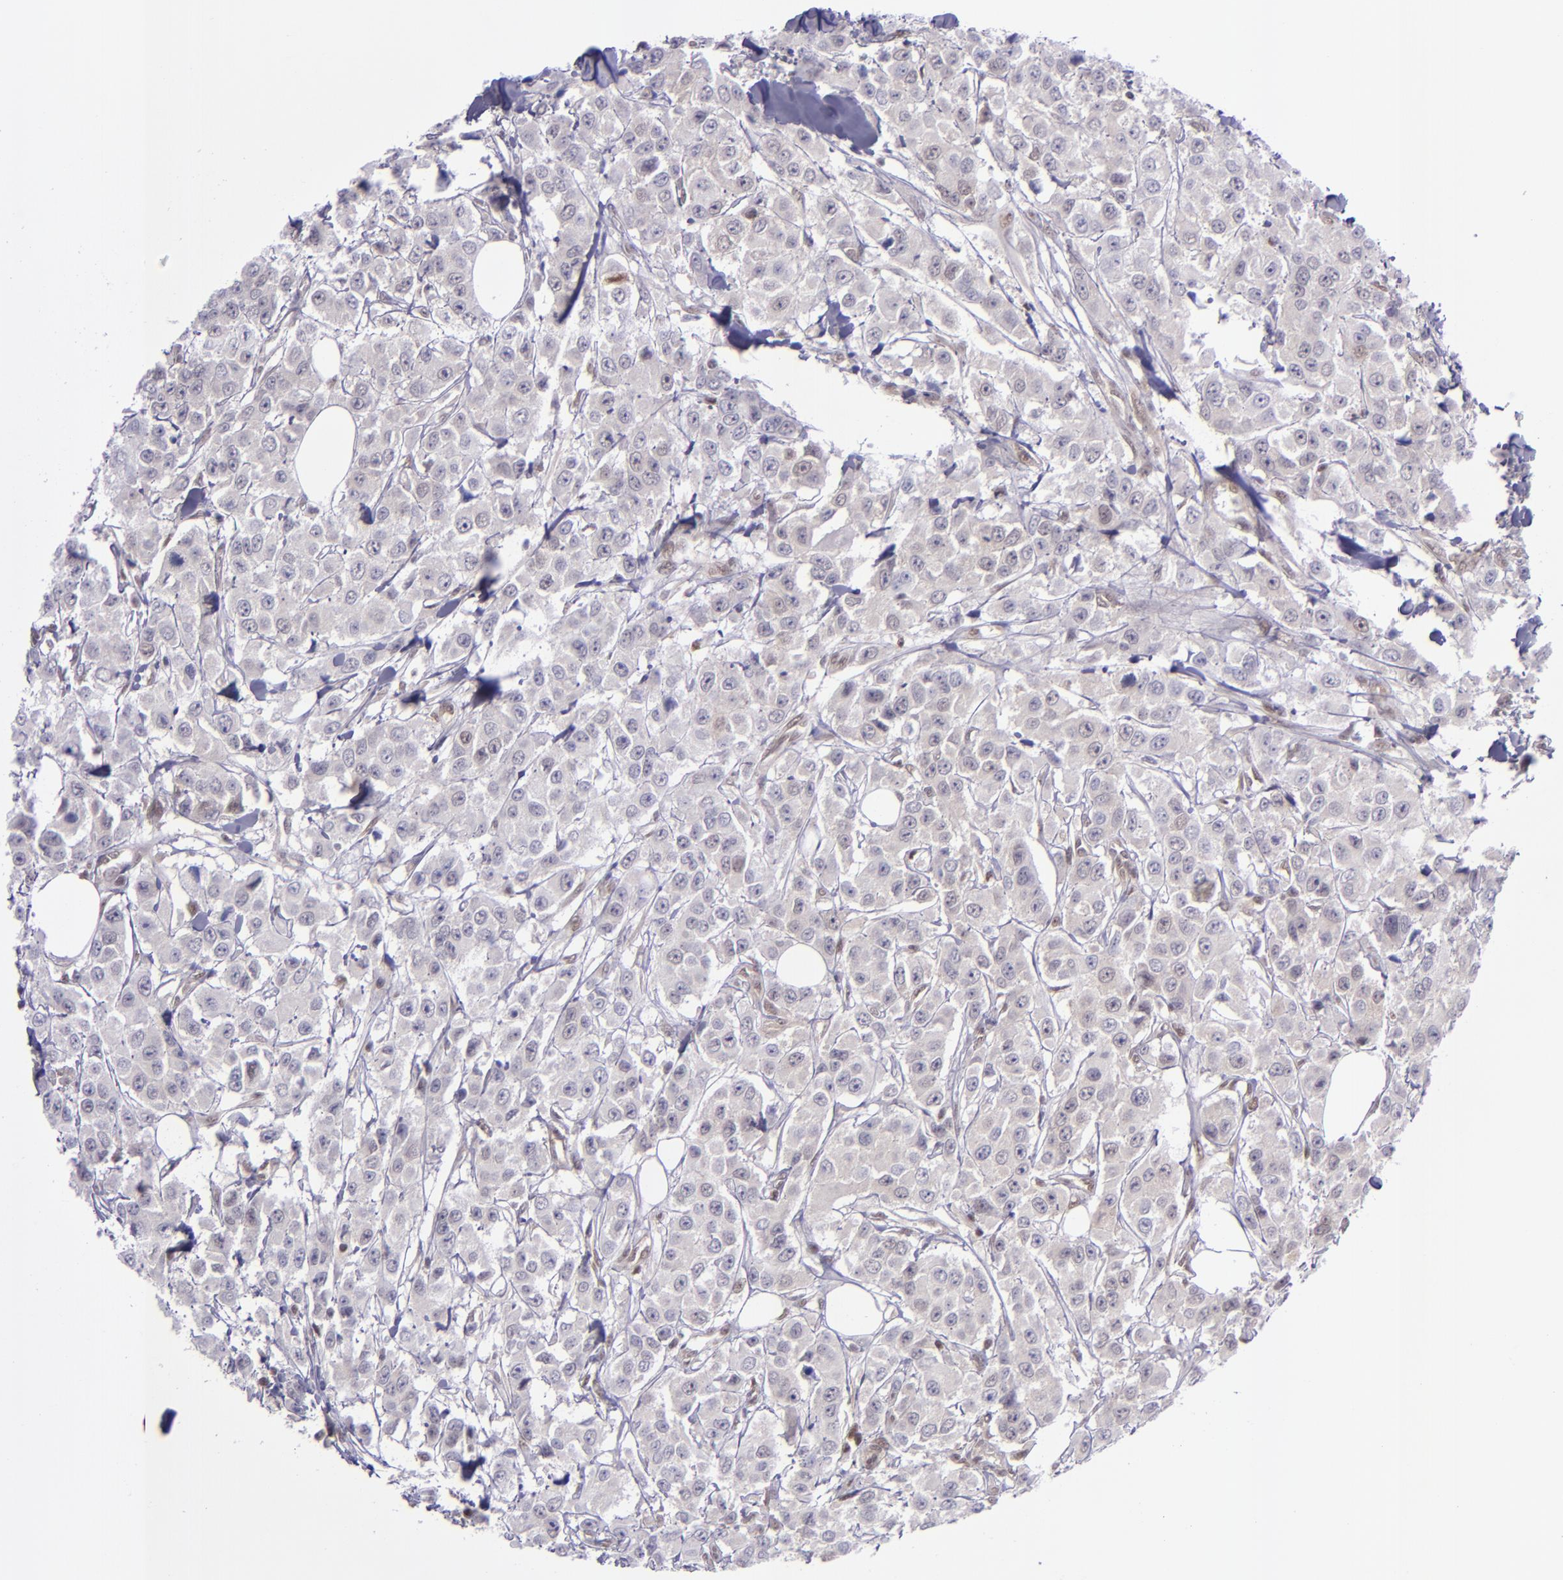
{"staining": {"intensity": "negative", "quantity": "none", "location": "none"}, "tissue": "breast cancer", "cell_type": "Tumor cells", "image_type": "cancer", "snomed": [{"axis": "morphology", "description": "Duct carcinoma"}, {"axis": "topography", "description": "Breast"}], "caption": "Tumor cells are negative for brown protein staining in breast cancer. The staining is performed using DAB brown chromogen with nuclei counter-stained in using hematoxylin.", "gene": "BAG1", "patient": {"sex": "female", "age": 58}}